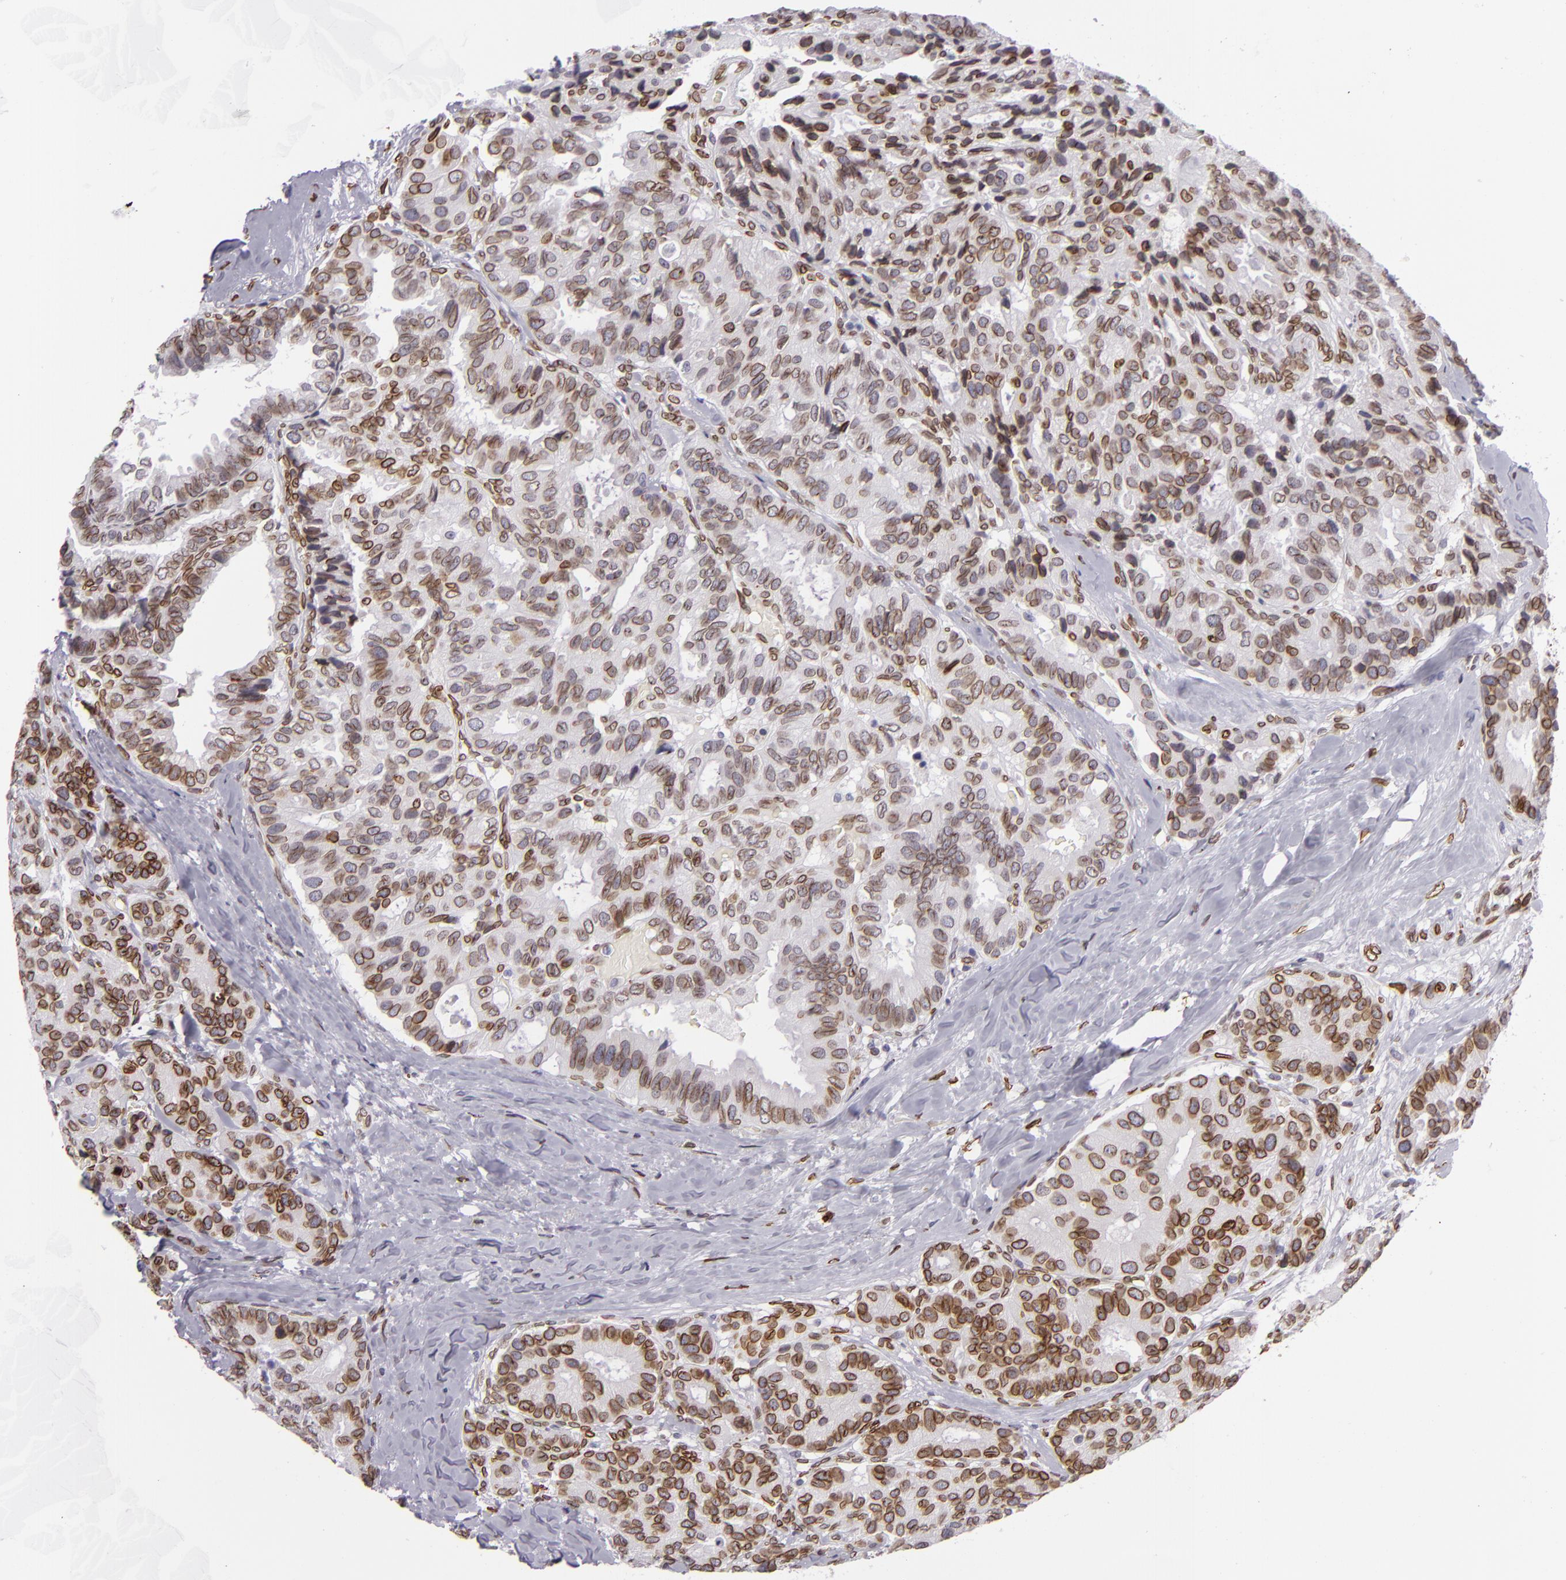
{"staining": {"intensity": "moderate", "quantity": ">75%", "location": "nuclear"}, "tissue": "breast cancer", "cell_type": "Tumor cells", "image_type": "cancer", "snomed": [{"axis": "morphology", "description": "Duct carcinoma"}, {"axis": "topography", "description": "Breast"}], "caption": "IHC histopathology image of human breast cancer stained for a protein (brown), which displays medium levels of moderate nuclear positivity in about >75% of tumor cells.", "gene": "EMD", "patient": {"sex": "female", "age": 69}}